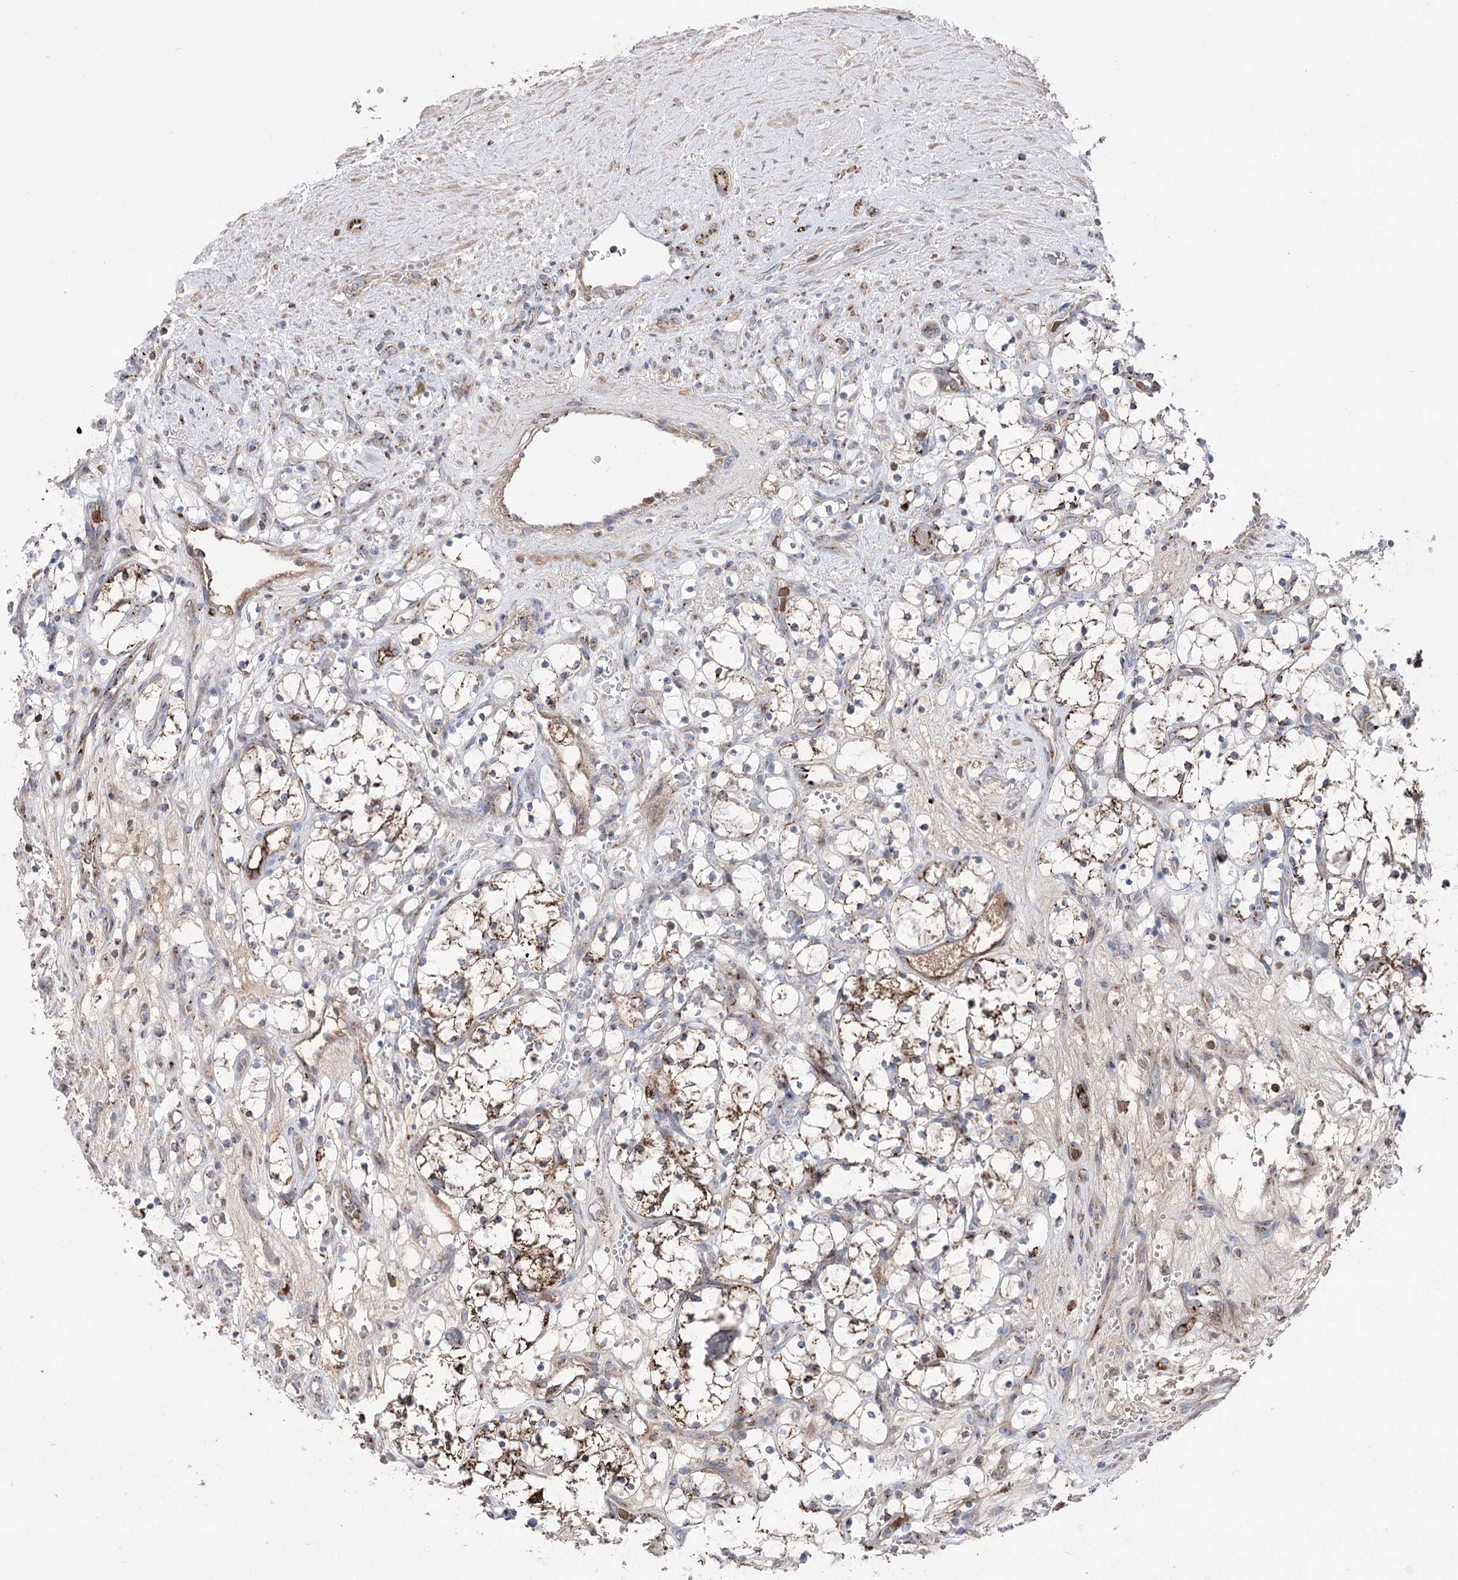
{"staining": {"intensity": "strong", "quantity": "<25%", "location": "cytoplasmic/membranous"}, "tissue": "renal cancer", "cell_type": "Tumor cells", "image_type": "cancer", "snomed": [{"axis": "morphology", "description": "Adenocarcinoma, NOS"}, {"axis": "topography", "description": "Kidney"}], "caption": "Immunohistochemistry of human renal adenocarcinoma reveals medium levels of strong cytoplasmic/membranous expression in approximately <25% of tumor cells. (IHC, brightfield microscopy, high magnification).", "gene": "ARHGAP20", "patient": {"sex": "female", "age": 69}}